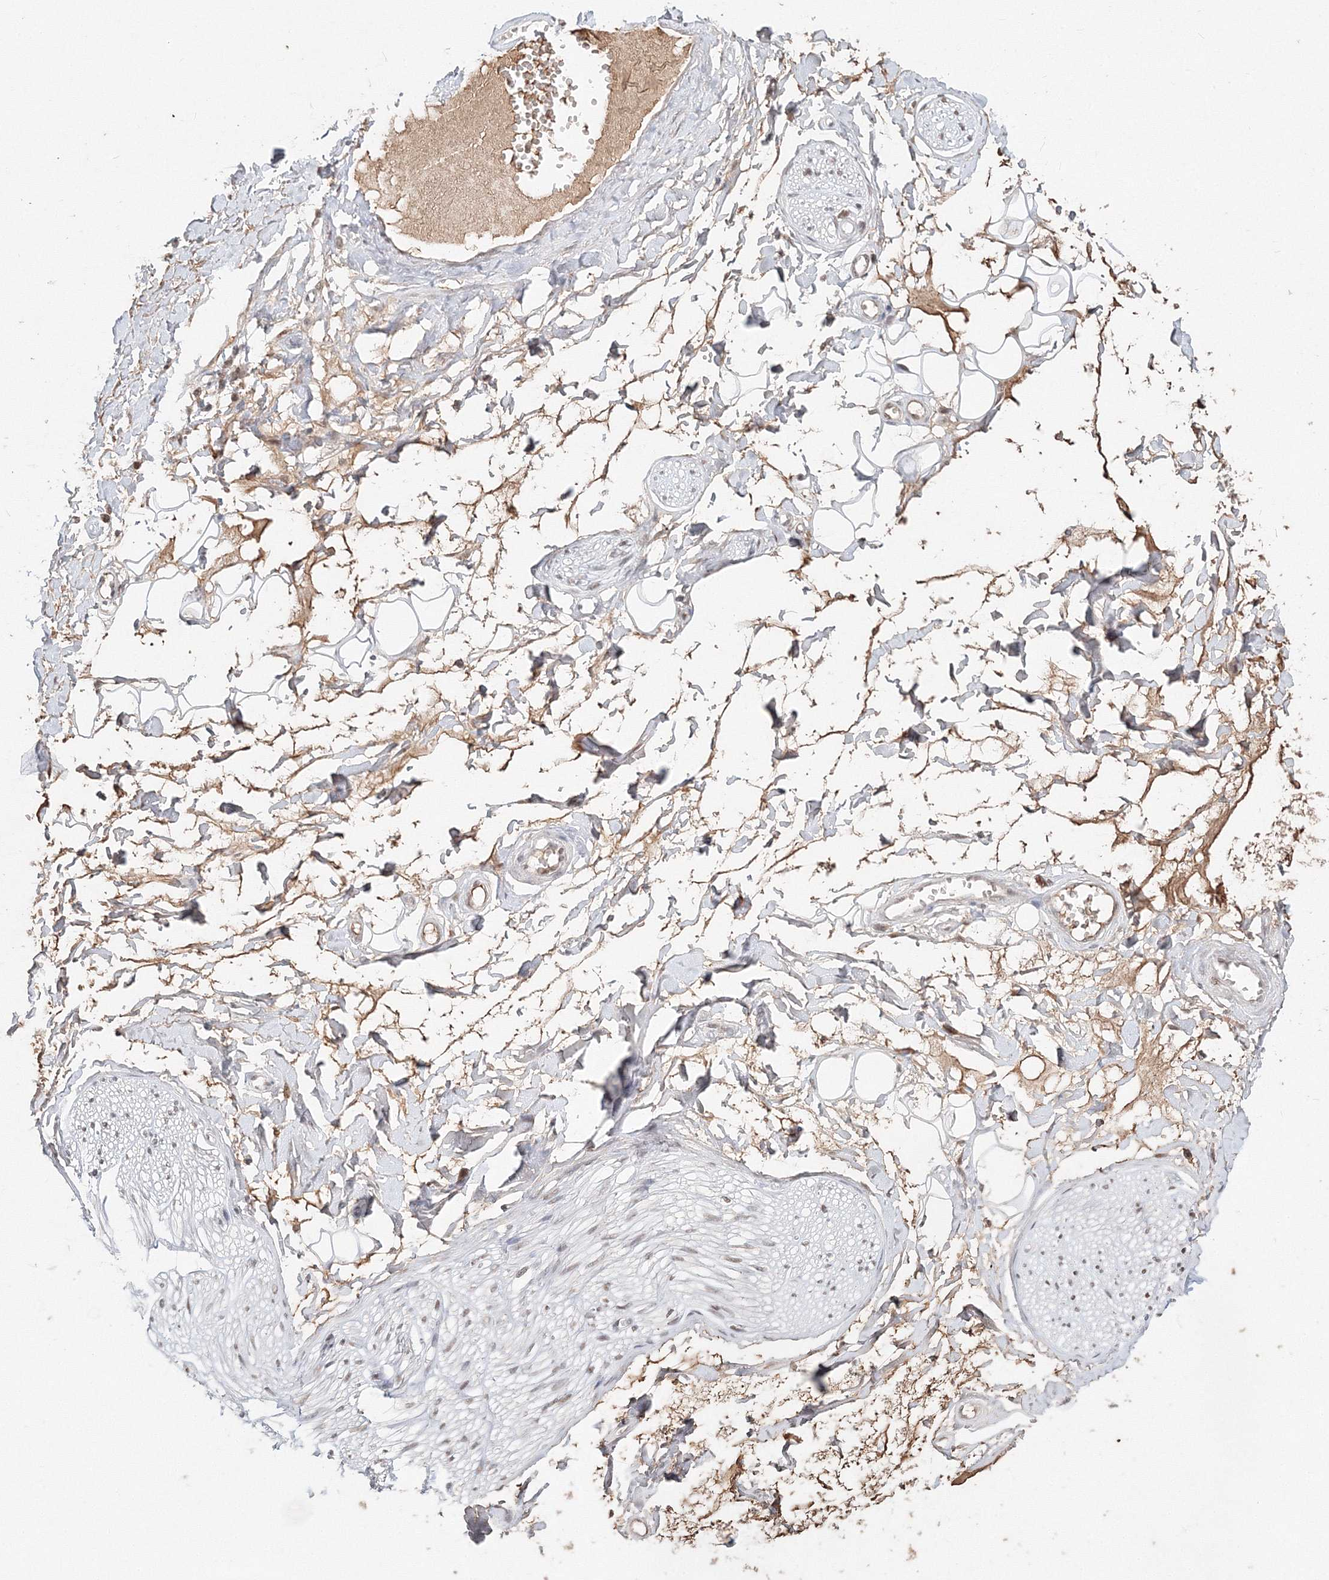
{"staining": {"intensity": "moderate", "quantity": "25%-75%", "location": "nuclear"}, "tissue": "adipose tissue", "cell_type": "Adipocytes", "image_type": "normal", "snomed": [{"axis": "morphology", "description": "Normal tissue, NOS"}, {"axis": "morphology", "description": "Inflammation, NOS"}, {"axis": "topography", "description": "Salivary gland"}, {"axis": "topography", "description": "Peripheral nerve tissue"}], "caption": "Adipose tissue was stained to show a protein in brown. There is medium levels of moderate nuclear positivity in approximately 25%-75% of adipocytes.", "gene": "IWS1", "patient": {"sex": "female", "age": 75}}